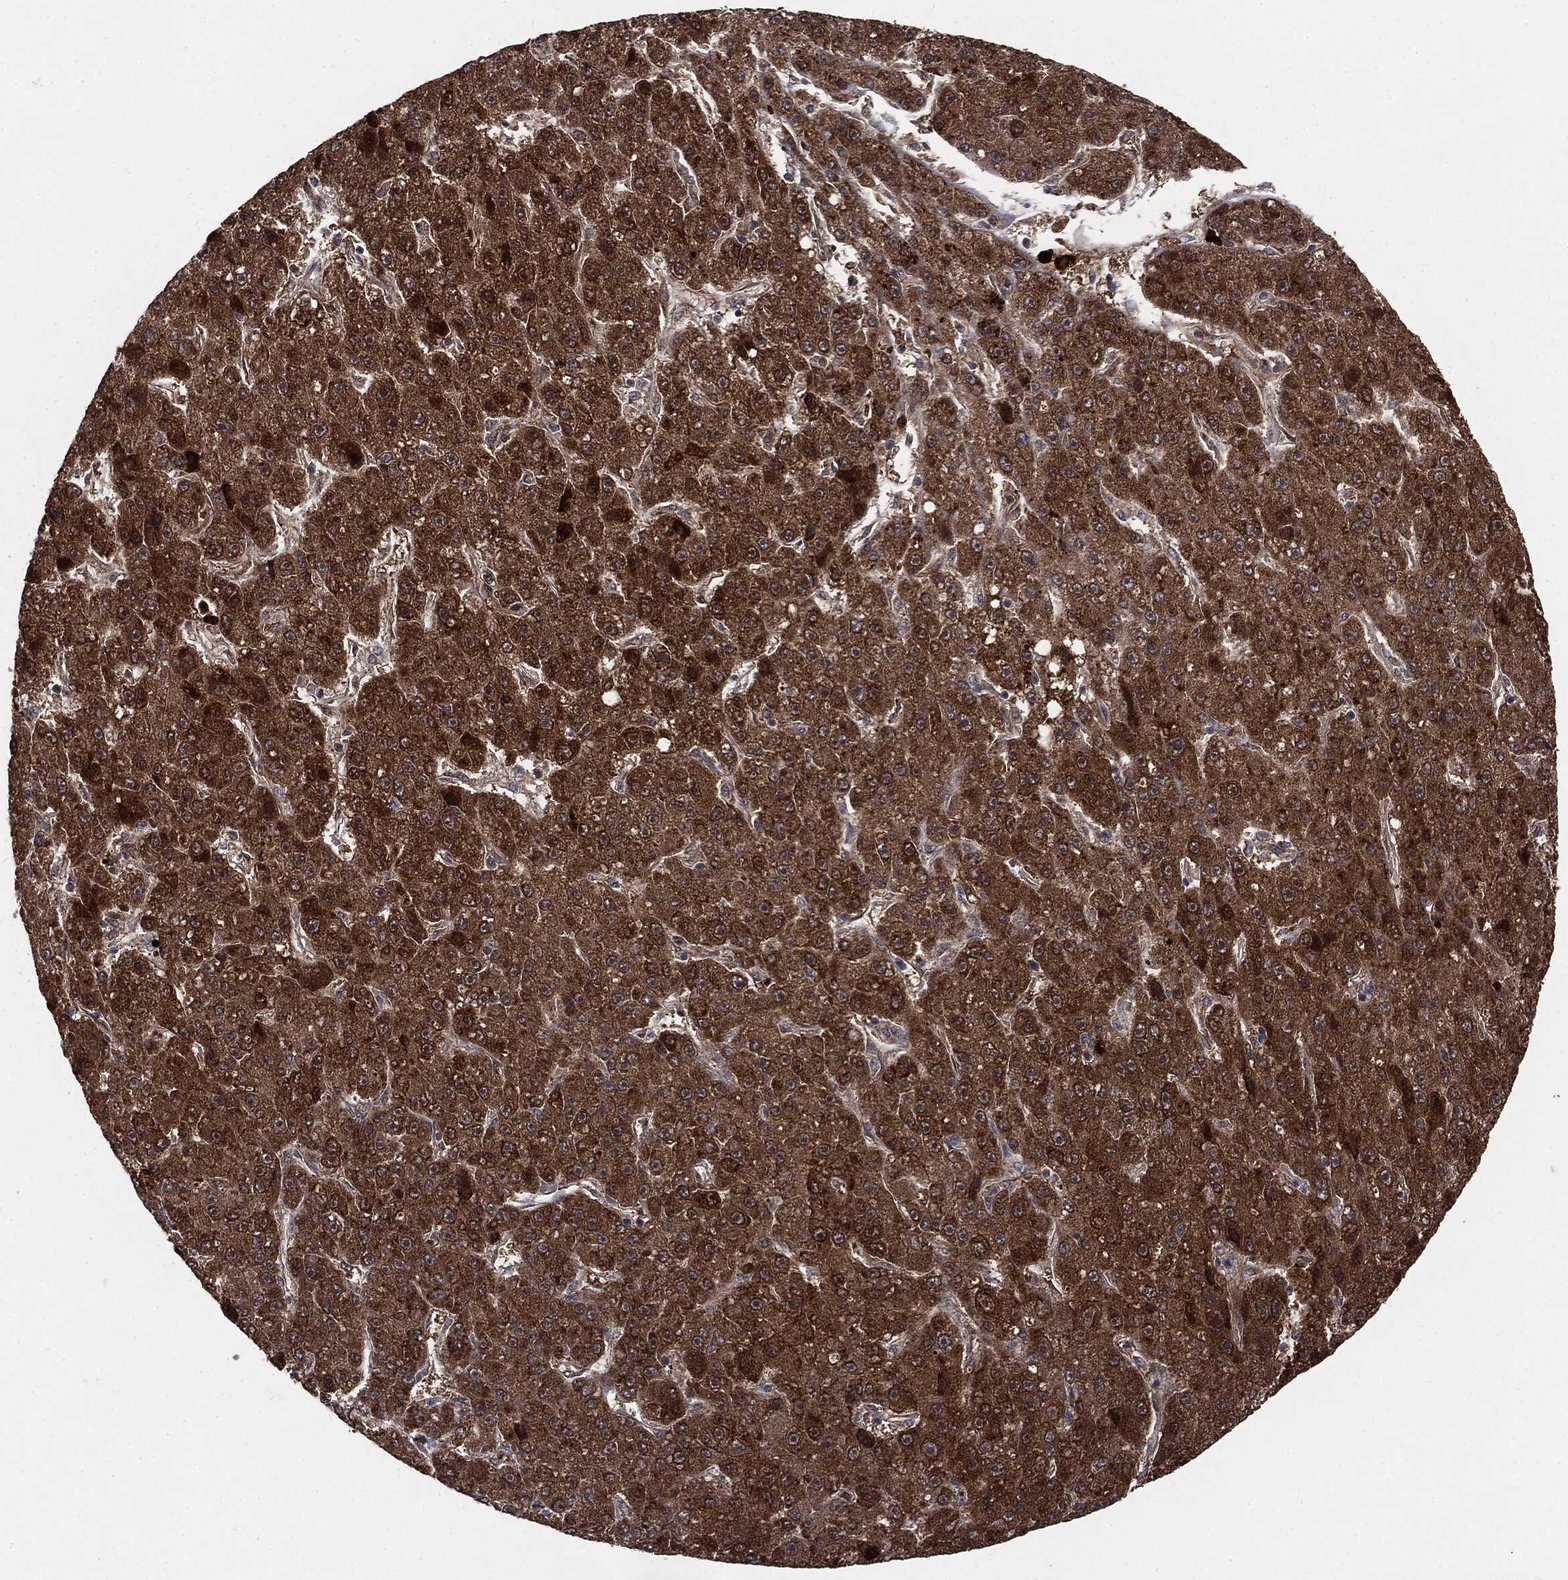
{"staining": {"intensity": "strong", "quantity": ">75%", "location": "cytoplasmic/membranous"}, "tissue": "liver cancer", "cell_type": "Tumor cells", "image_type": "cancer", "snomed": [{"axis": "morphology", "description": "Carcinoma, Hepatocellular, NOS"}, {"axis": "topography", "description": "Liver"}], "caption": "Immunohistochemistry (IHC) histopathology image of human hepatocellular carcinoma (liver) stained for a protein (brown), which exhibits high levels of strong cytoplasmic/membranous positivity in about >75% of tumor cells.", "gene": "NME1", "patient": {"sex": "male", "age": 67}}